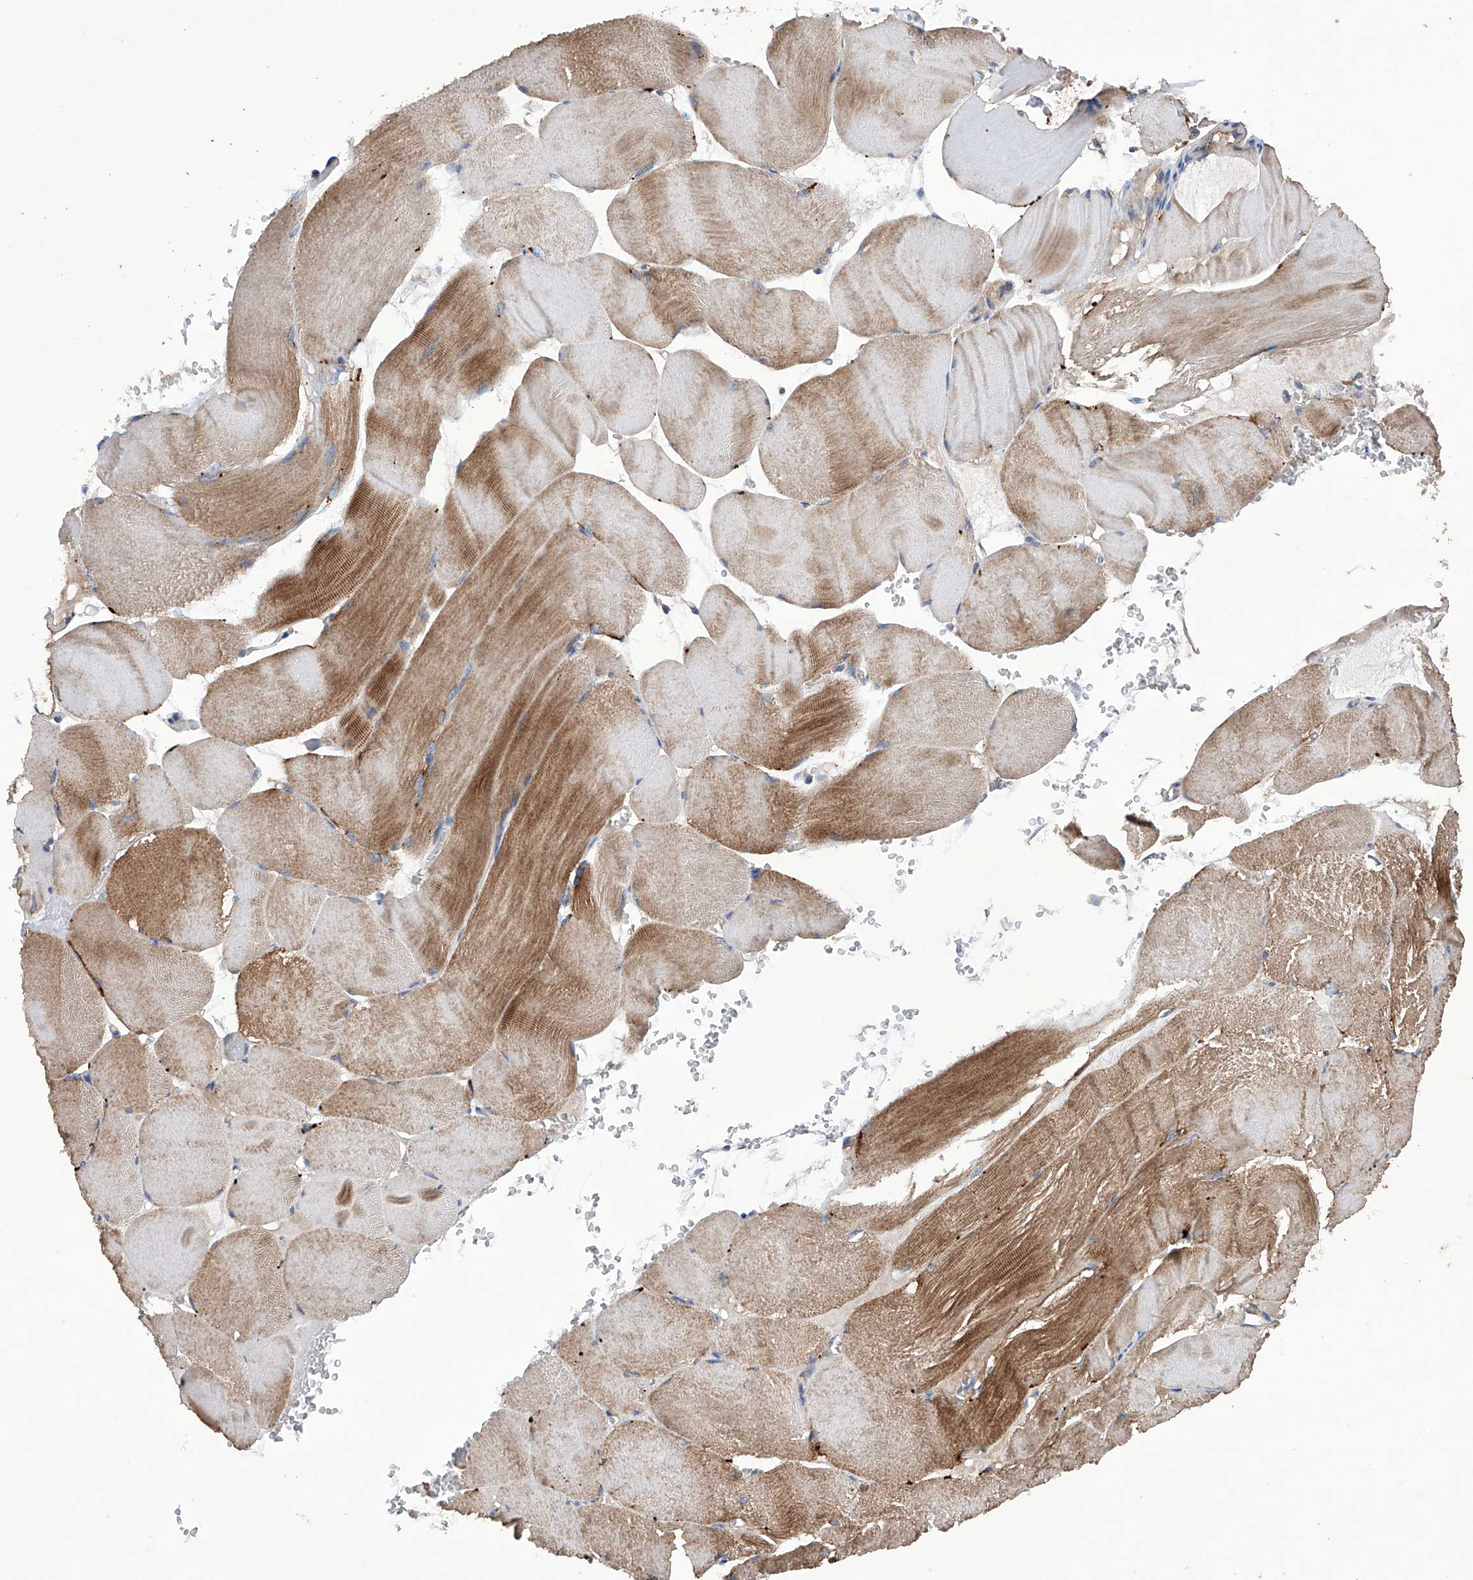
{"staining": {"intensity": "moderate", "quantity": ">75%", "location": "cytoplasmic/membranous"}, "tissue": "skeletal muscle", "cell_type": "Myocytes", "image_type": "normal", "snomed": [{"axis": "morphology", "description": "Normal tissue, NOS"}, {"axis": "morphology", "description": "Basal cell carcinoma"}, {"axis": "topography", "description": "Skeletal muscle"}], "caption": "Myocytes show medium levels of moderate cytoplasmic/membranous expression in approximately >75% of cells in unremarkable skeletal muscle. (DAB (3,3'-diaminobenzidine) IHC, brown staining for protein, blue staining for nuclei).", "gene": "EFCAB2", "patient": {"sex": "female", "age": 64}}